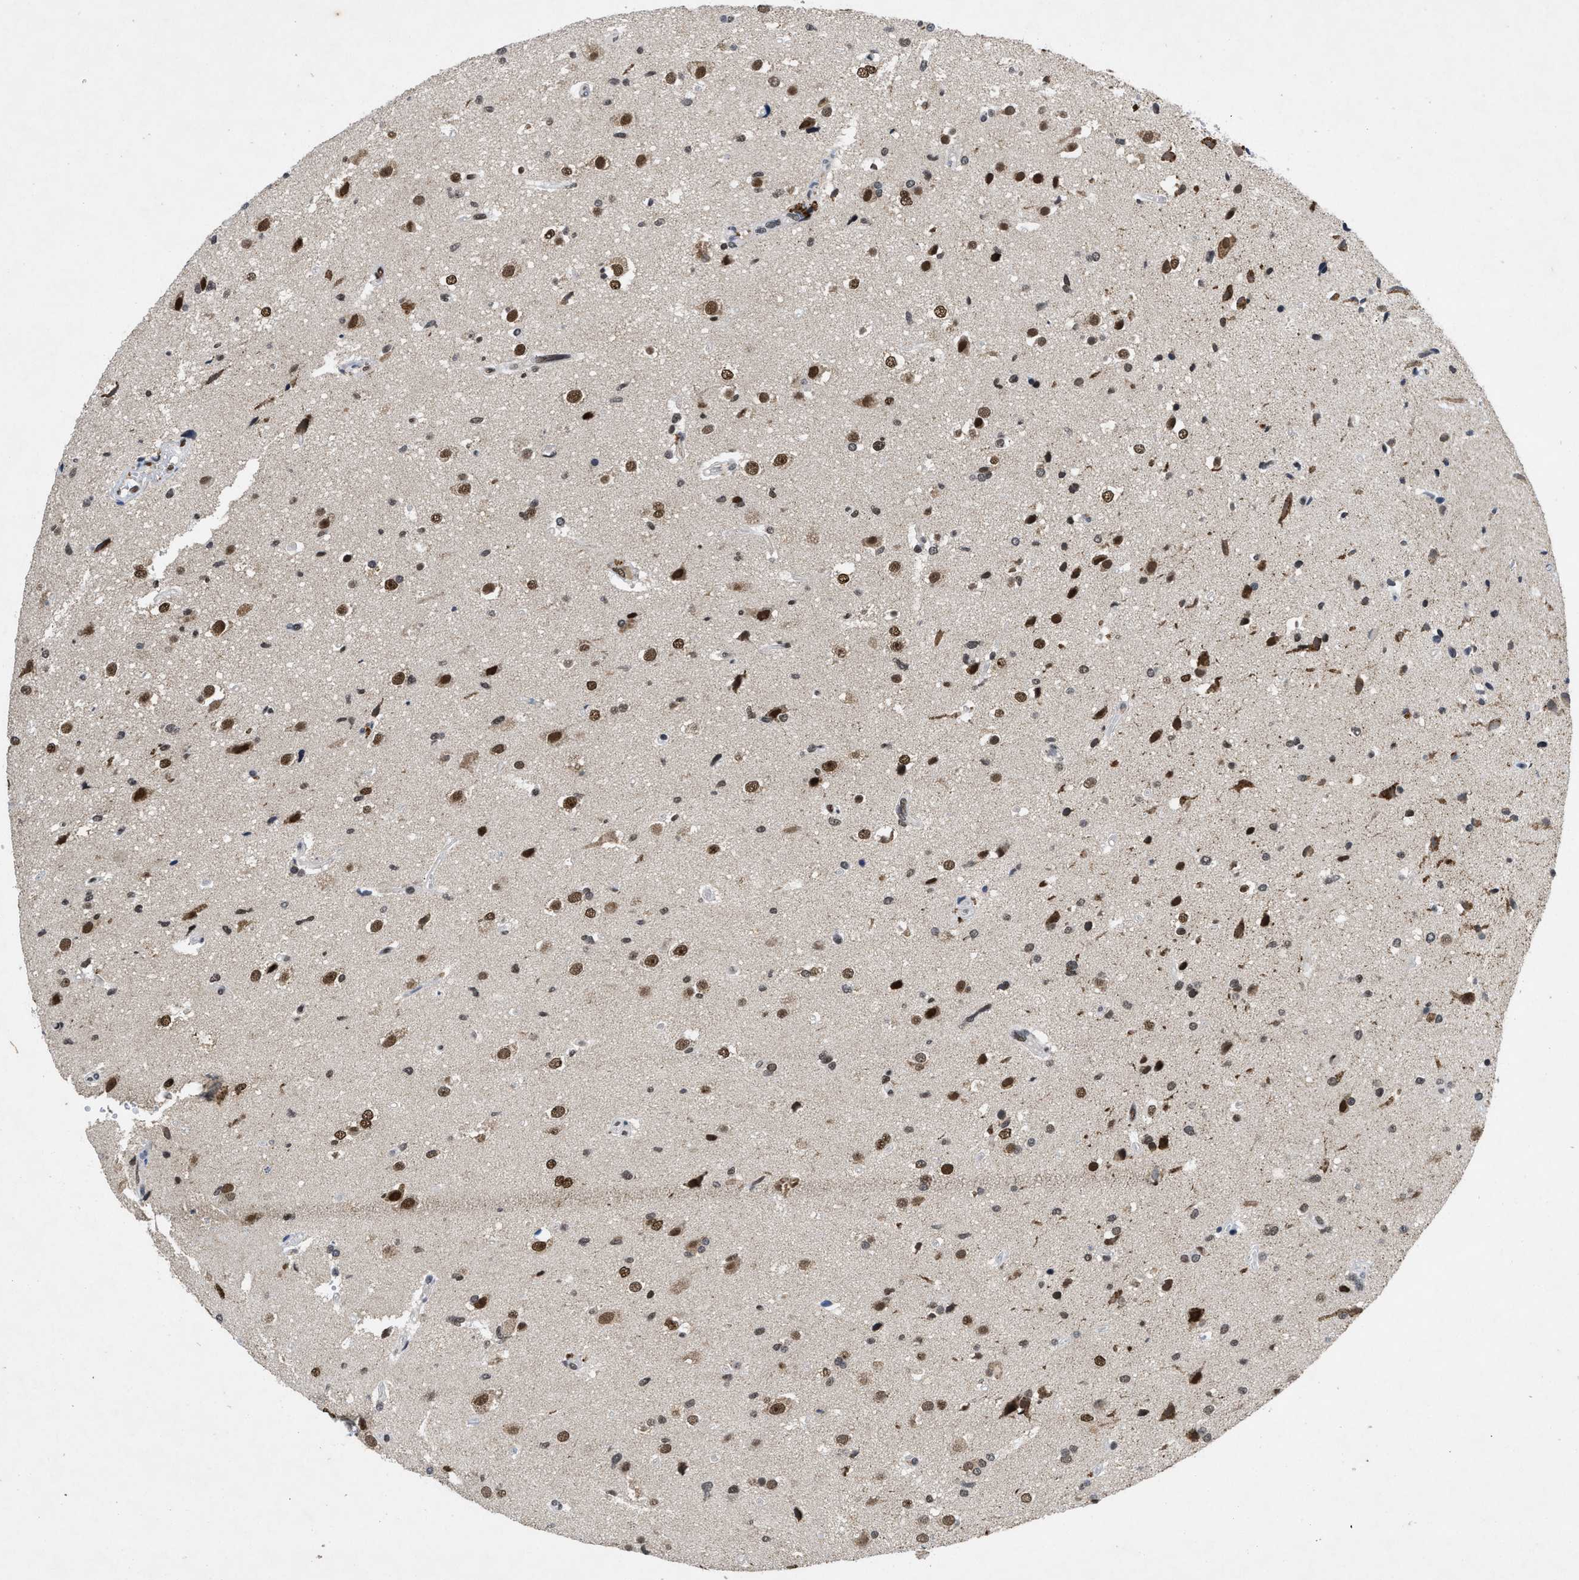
{"staining": {"intensity": "moderate", "quantity": ">75%", "location": "nuclear"}, "tissue": "glioma", "cell_type": "Tumor cells", "image_type": "cancer", "snomed": [{"axis": "morphology", "description": "Glioma, malignant, High grade"}, {"axis": "topography", "description": "Brain"}], "caption": "This micrograph demonstrates malignant high-grade glioma stained with immunohistochemistry (IHC) to label a protein in brown. The nuclear of tumor cells show moderate positivity for the protein. Nuclei are counter-stained blue.", "gene": "ZNF346", "patient": {"sex": "male", "age": 33}}